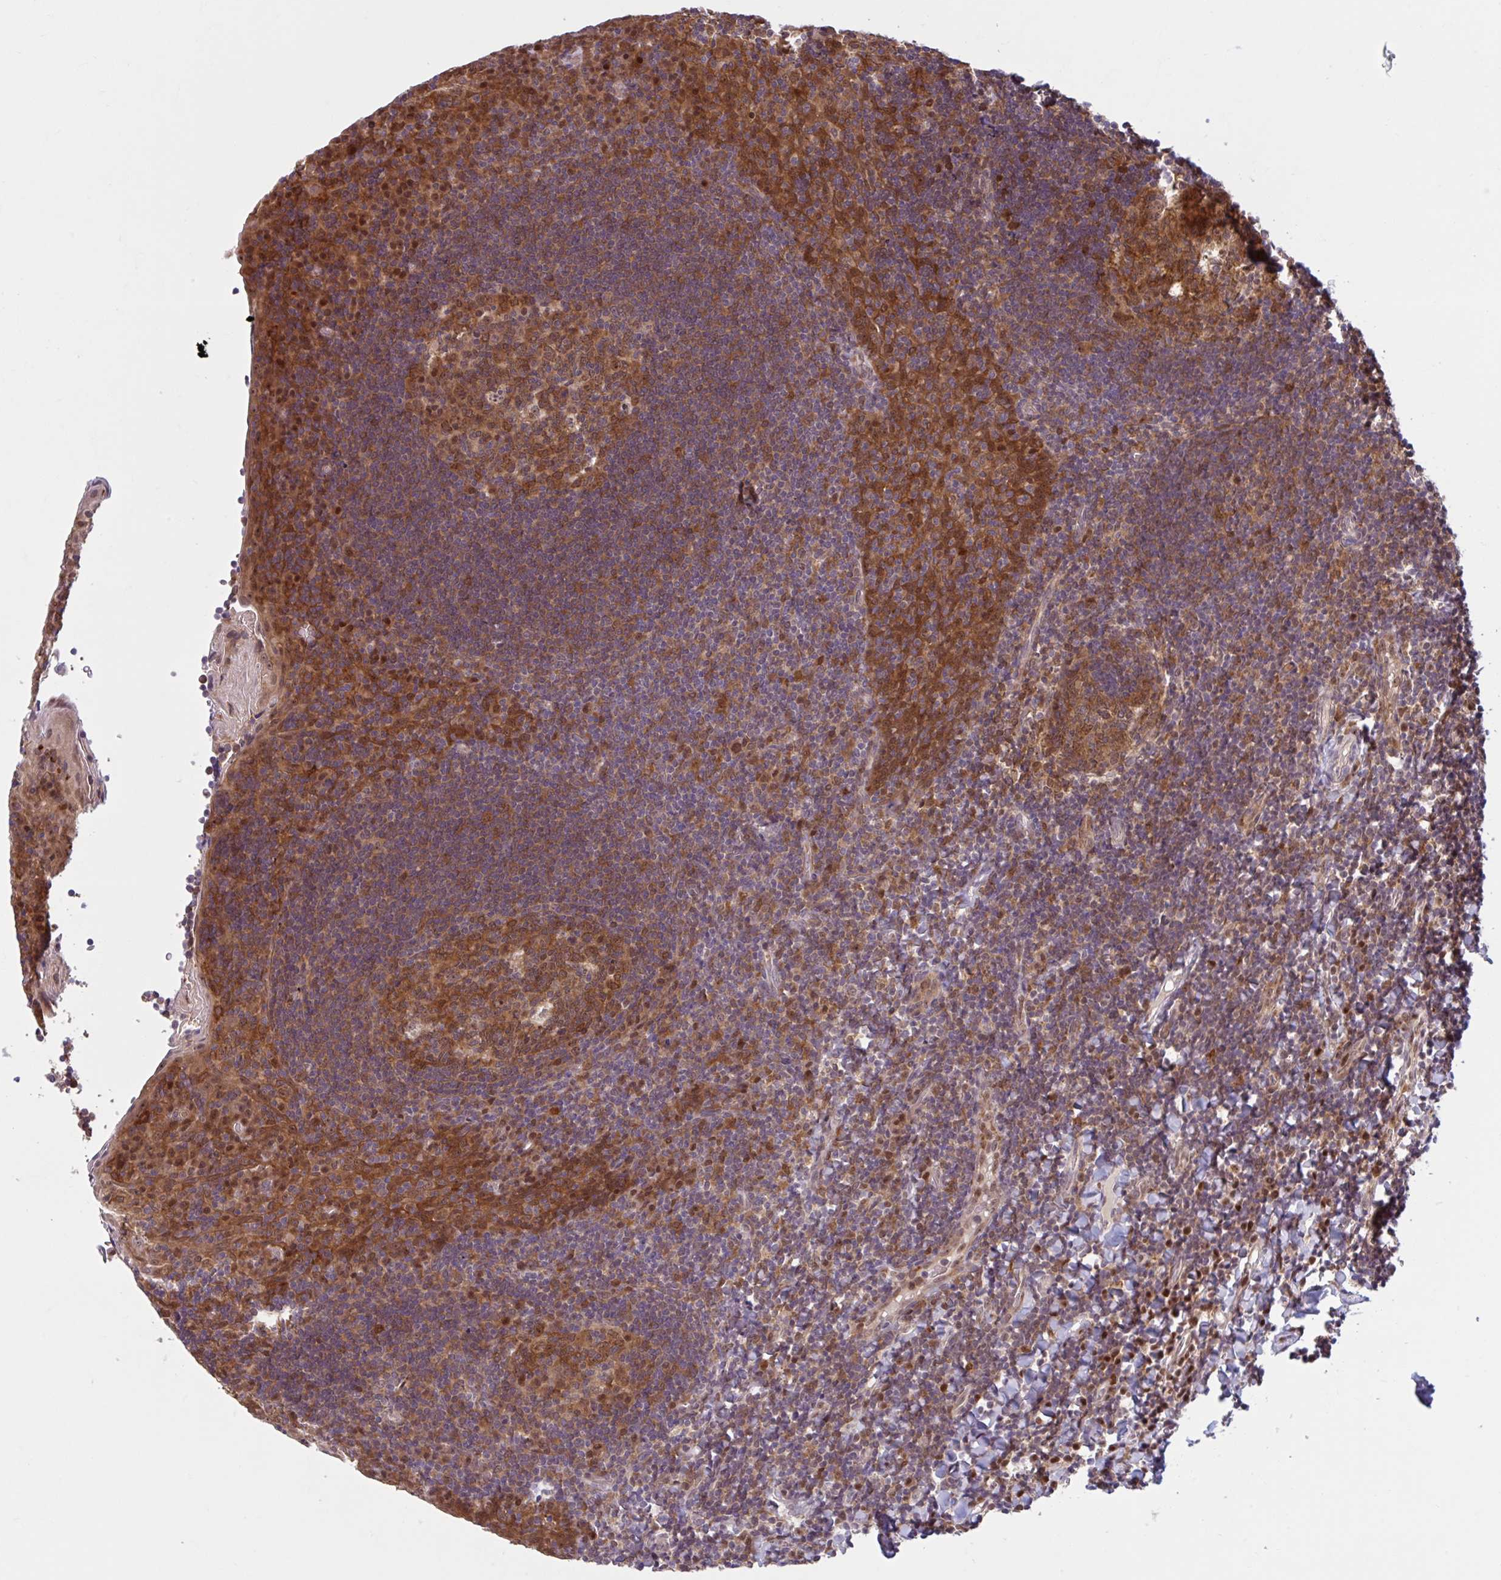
{"staining": {"intensity": "strong", "quantity": ">75%", "location": "cytoplasmic/membranous"}, "tissue": "tonsil", "cell_type": "Germinal center cells", "image_type": "normal", "snomed": [{"axis": "morphology", "description": "Normal tissue, NOS"}, {"axis": "topography", "description": "Tonsil"}], "caption": "Human tonsil stained with a brown dye demonstrates strong cytoplasmic/membranous positive positivity in approximately >75% of germinal center cells.", "gene": "HMBS", "patient": {"sex": "male", "age": 17}}